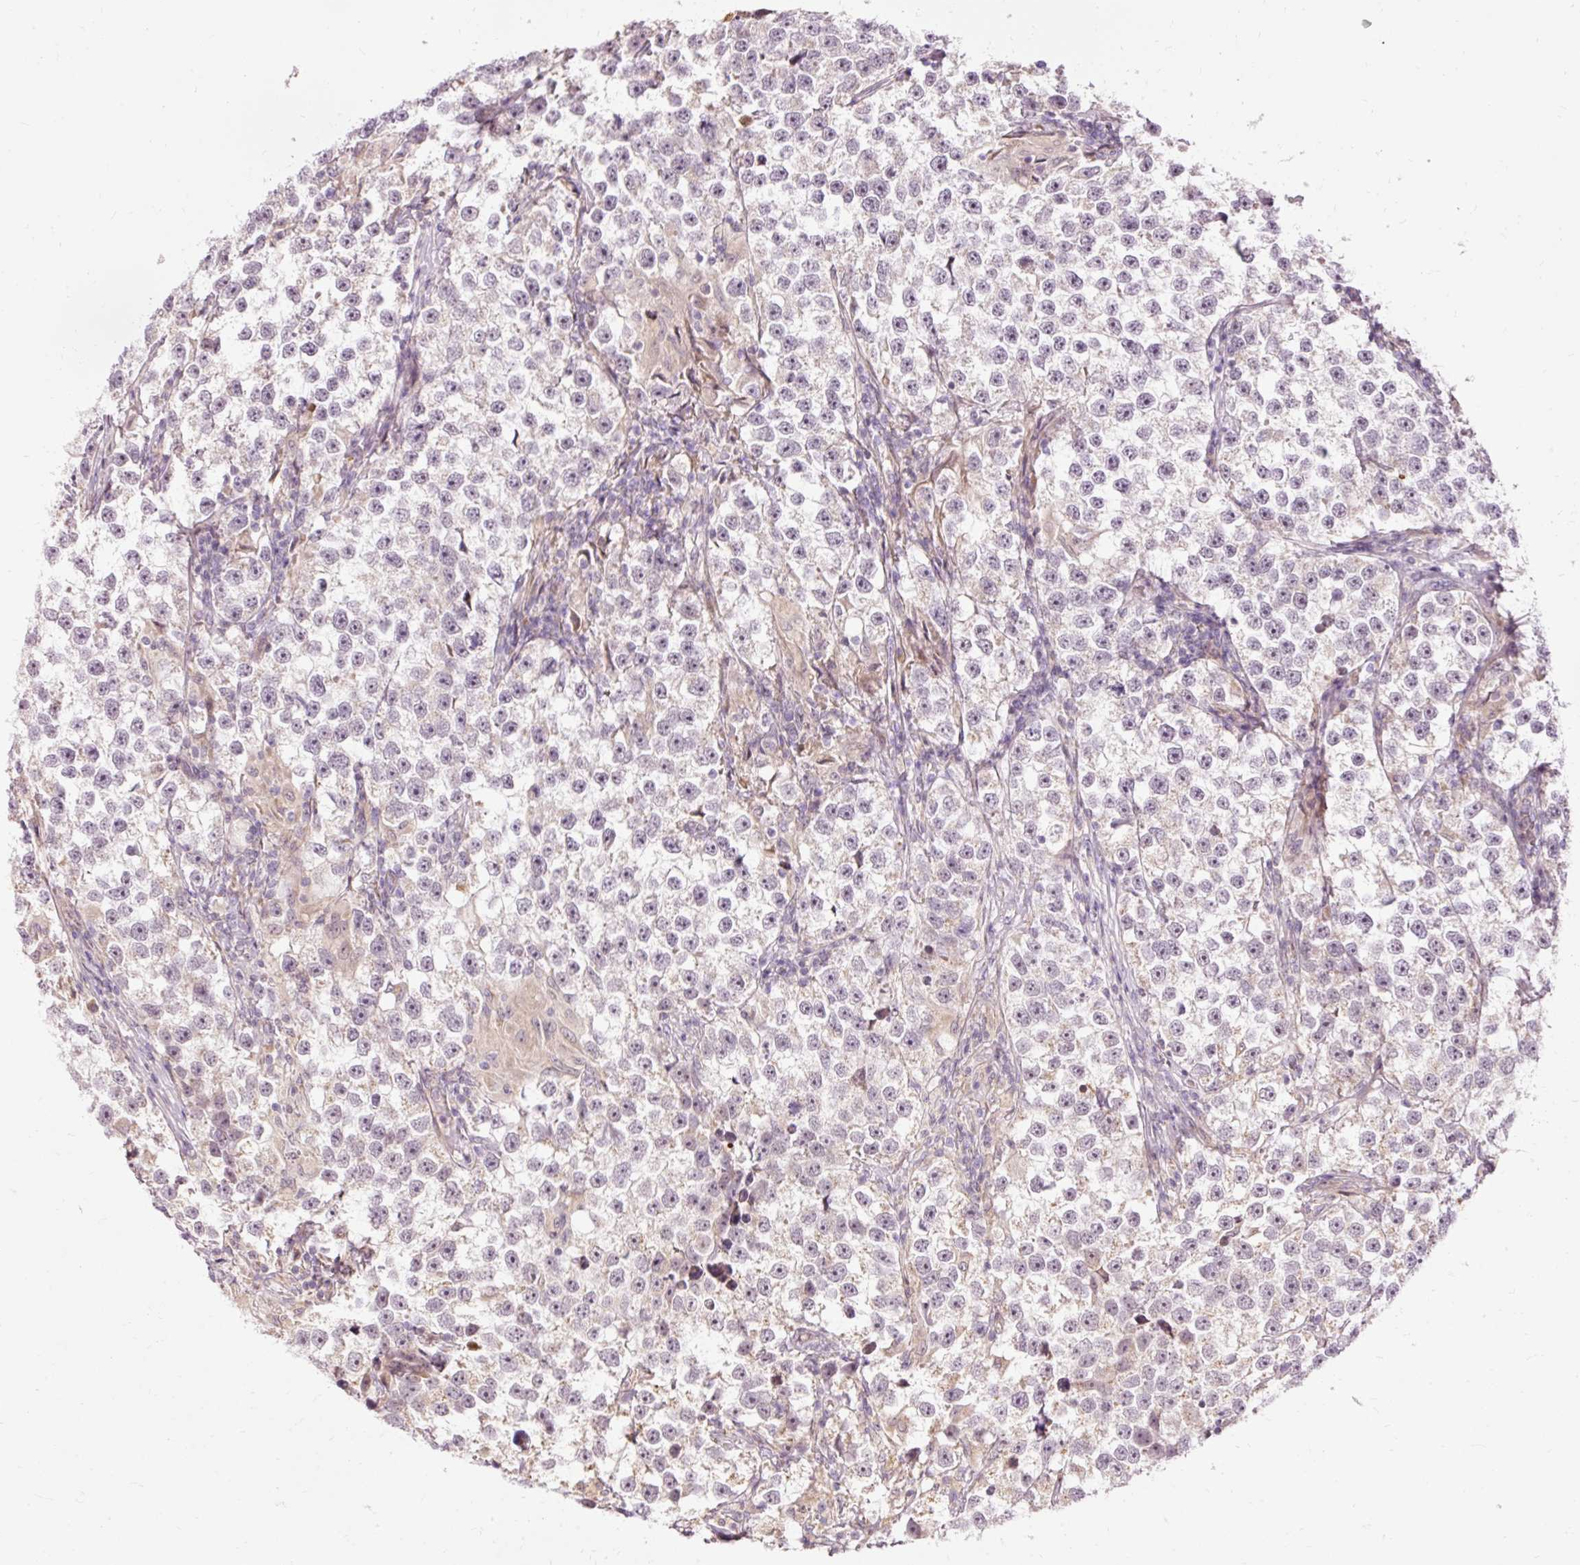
{"staining": {"intensity": "negative", "quantity": "none", "location": "none"}, "tissue": "testis cancer", "cell_type": "Tumor cells", "image_type": "cancer", "snomed": [{"axis": "morphology", "description": "Seminoma, NOS"}, {"axis": "topography", "description": "Testis"}], "caption": "IHC of human testis cancer (seminoma) demonstrates no positivity in tumor cells.", "gene": "PRDX5", "patient": {"sex": "male", "age": 46}}